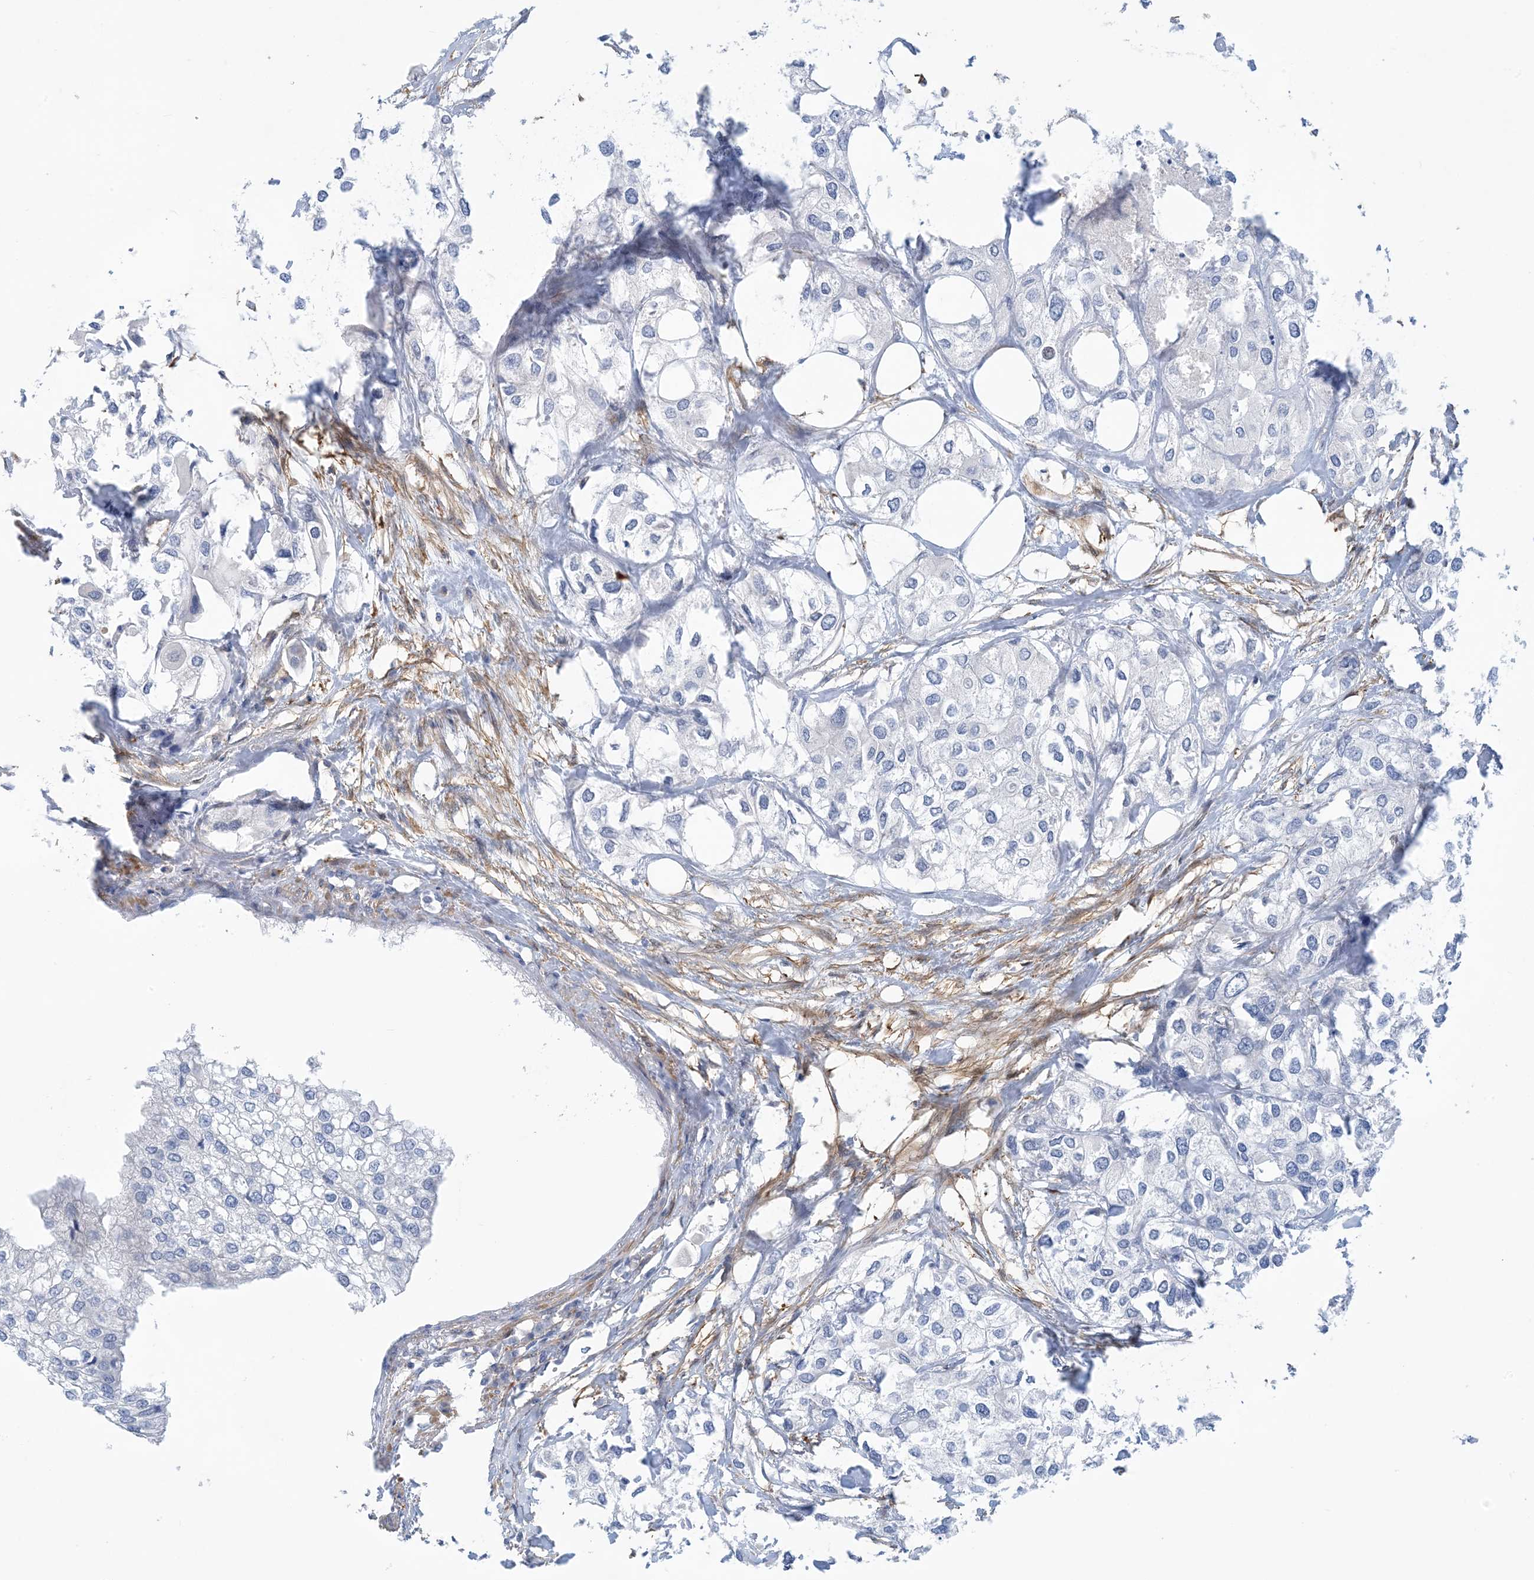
{"staining": {"intensity": "negative", "quantity": "none", "location": "none"}, "tissue": "urothelial cancer", "cell_type": "Tumor cells", "image_type": "cancer", "snomed": [{"axis": "morphology", "description": "Urothelial carcinoma, High grade"}, {"axis": "topography", "description": "Urinary bladder"}], "caption": "Immunohistochemistry photomicrograph of neoplastic tissue: high-grade urothelial carcinoma stained with DAB displays no significant protein expression in tumor cells.", "gene": "EIF2A", "patient": {"sex": "male", "age": 64}}